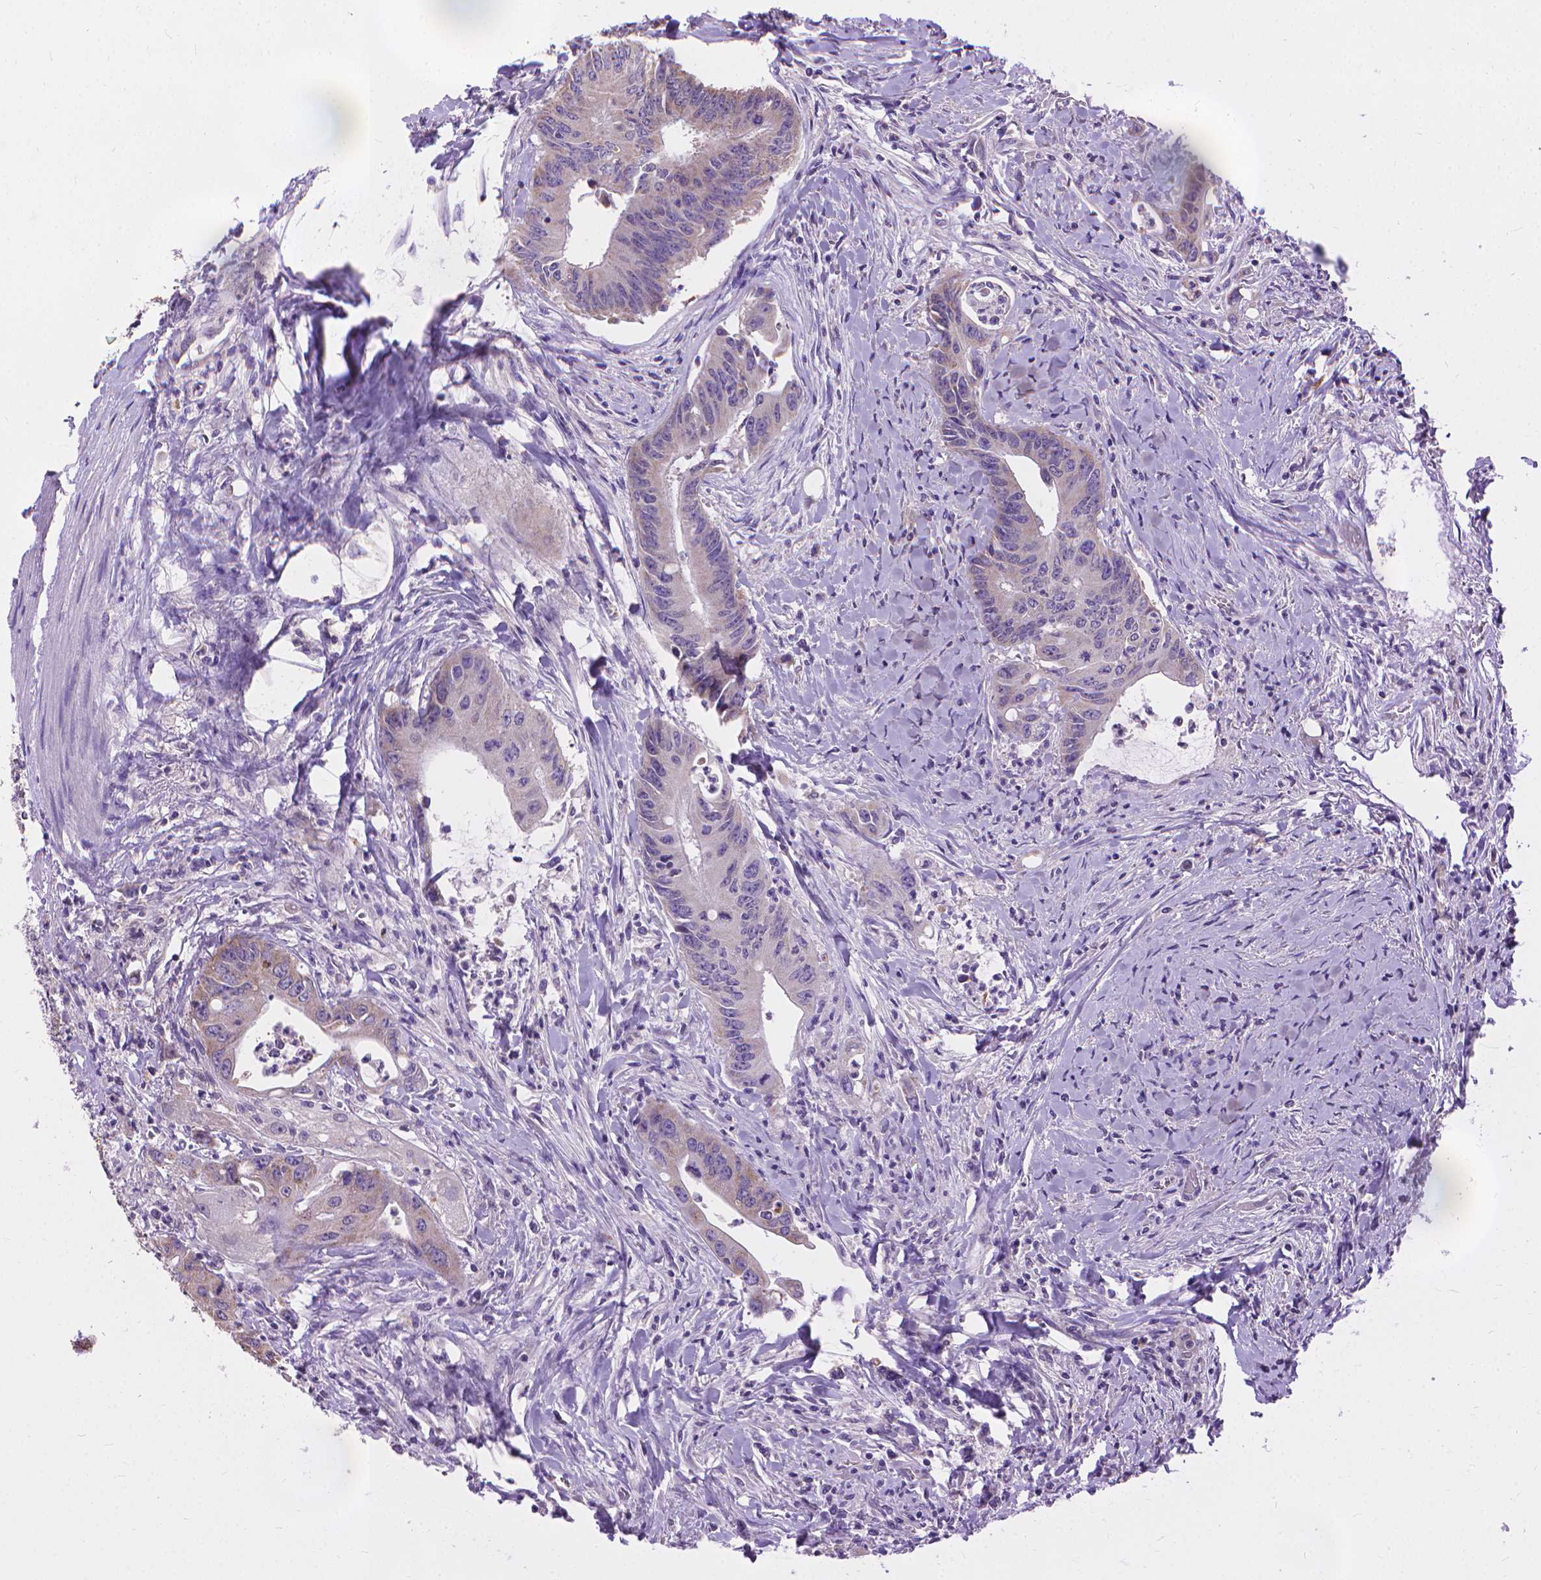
{"staining": {"intensity": "weak", "quantity": "25%-75%", "location": "cytoplasmic/membranous"}, "tissue": "colorectal cancer", "cell_type": "Tumor cells", "image_type": "cancer", "snomed": [{"axis": "morphology", "description": "Adenocarcinoma, NOS"}, {"axis": "topography", "description": "Rectum"}], "caption": "Protein staining reveals weak cytoplasmic/membranous expression in about 25%-75% of tumor cells in colorectal cancer.", "gene": "SYN1", "patient": {"sex": "male", "age": 59}}